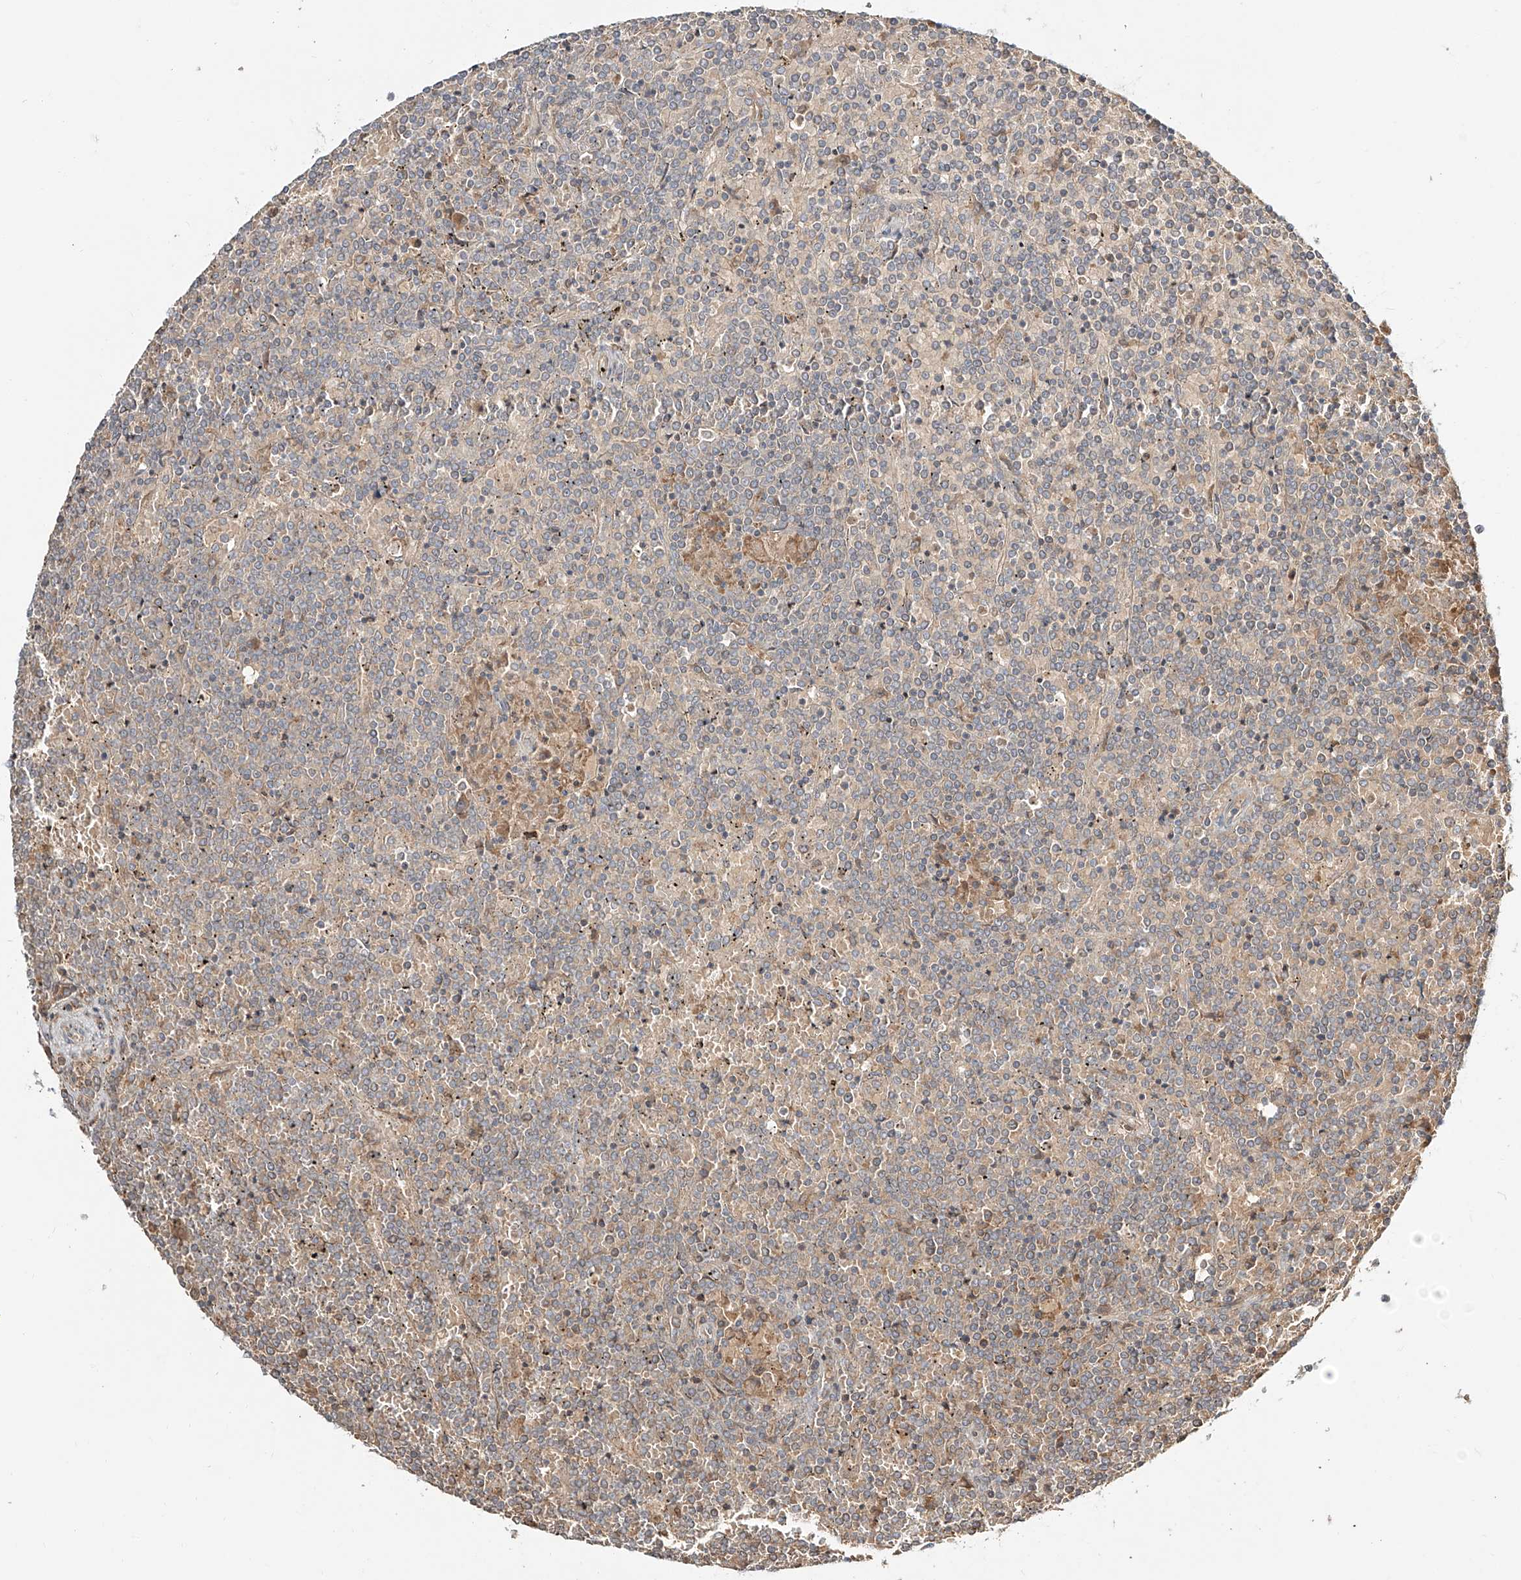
{"staining": {"intensity": "negative", "quantity": "none", "location": "none"}, "tissue": "lymphoma", "cell_type": "Tumor cells", "image_type": "cancer", "snomed": [{"axis": "morphology", "description": "Malignant lymphoma, non-Hodgkin's type, Low grade"}, {"axis": "topography", "description": "Spleen"}], "caption": "The photomicrograph demonstrates no staining of tumor cells in lymphoma.", "gene": "ERO1A", "patient": {"sex": "female", "age": 19}}